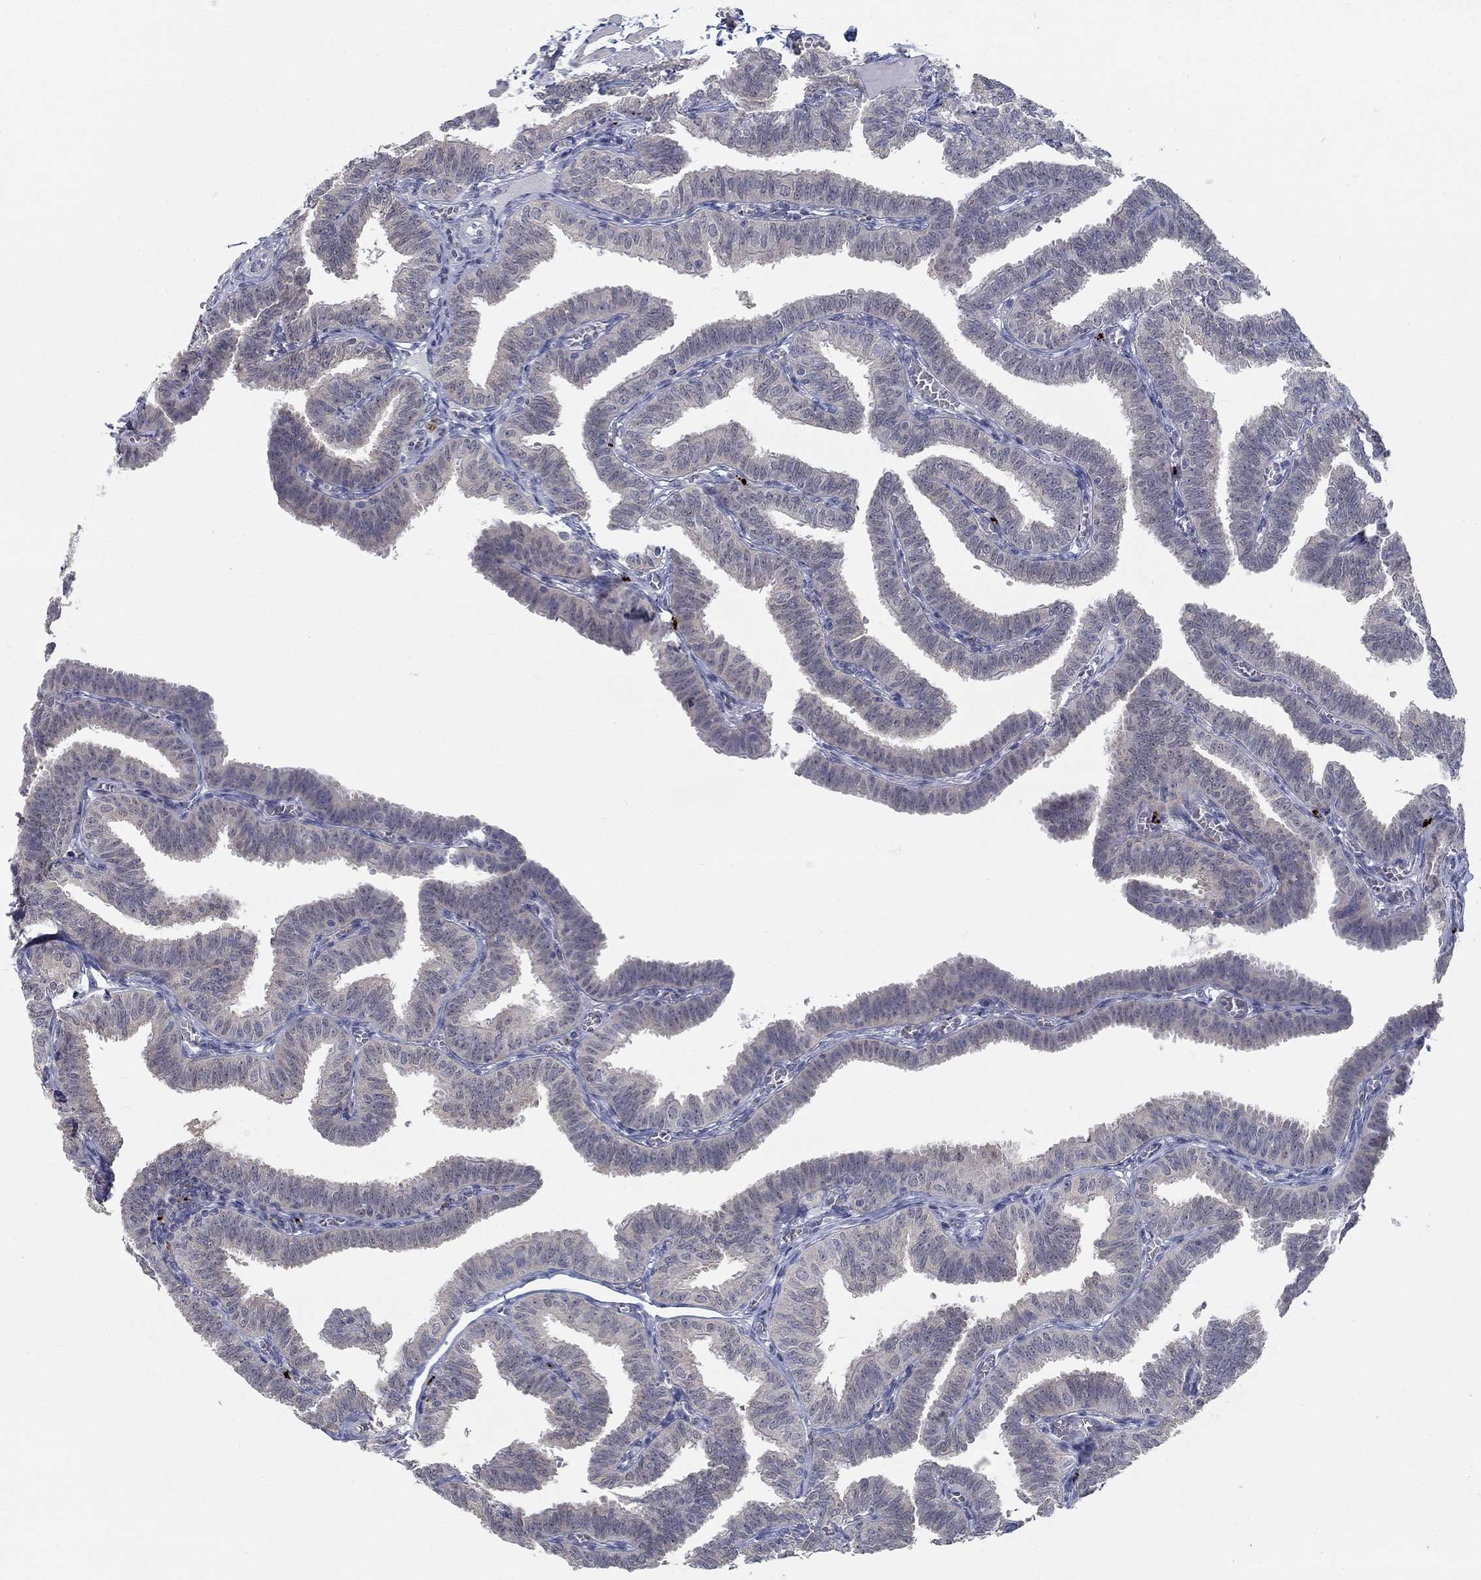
{"staining": {"intensity": "weak", "quantity": "25%-75%", "location": "cytoplasmic/membranous"}, "tissue": "fallopian tube", "cell_type": "Glandular cells", "image_type": "normal", "snomed": [{"axis": "morphology", "description": "Normal tissue, NOS"}, {"axis": "topography", "description": "Fallopian tube"}], "caption": "Normal fallopian tube displays weak cytoplasmic/membranous staining in about 25%-75% of glandular cells, visualized by immunohistochemistry.", "gene": "MTSS2", "patient": {"sex": "female", "age": 25}}